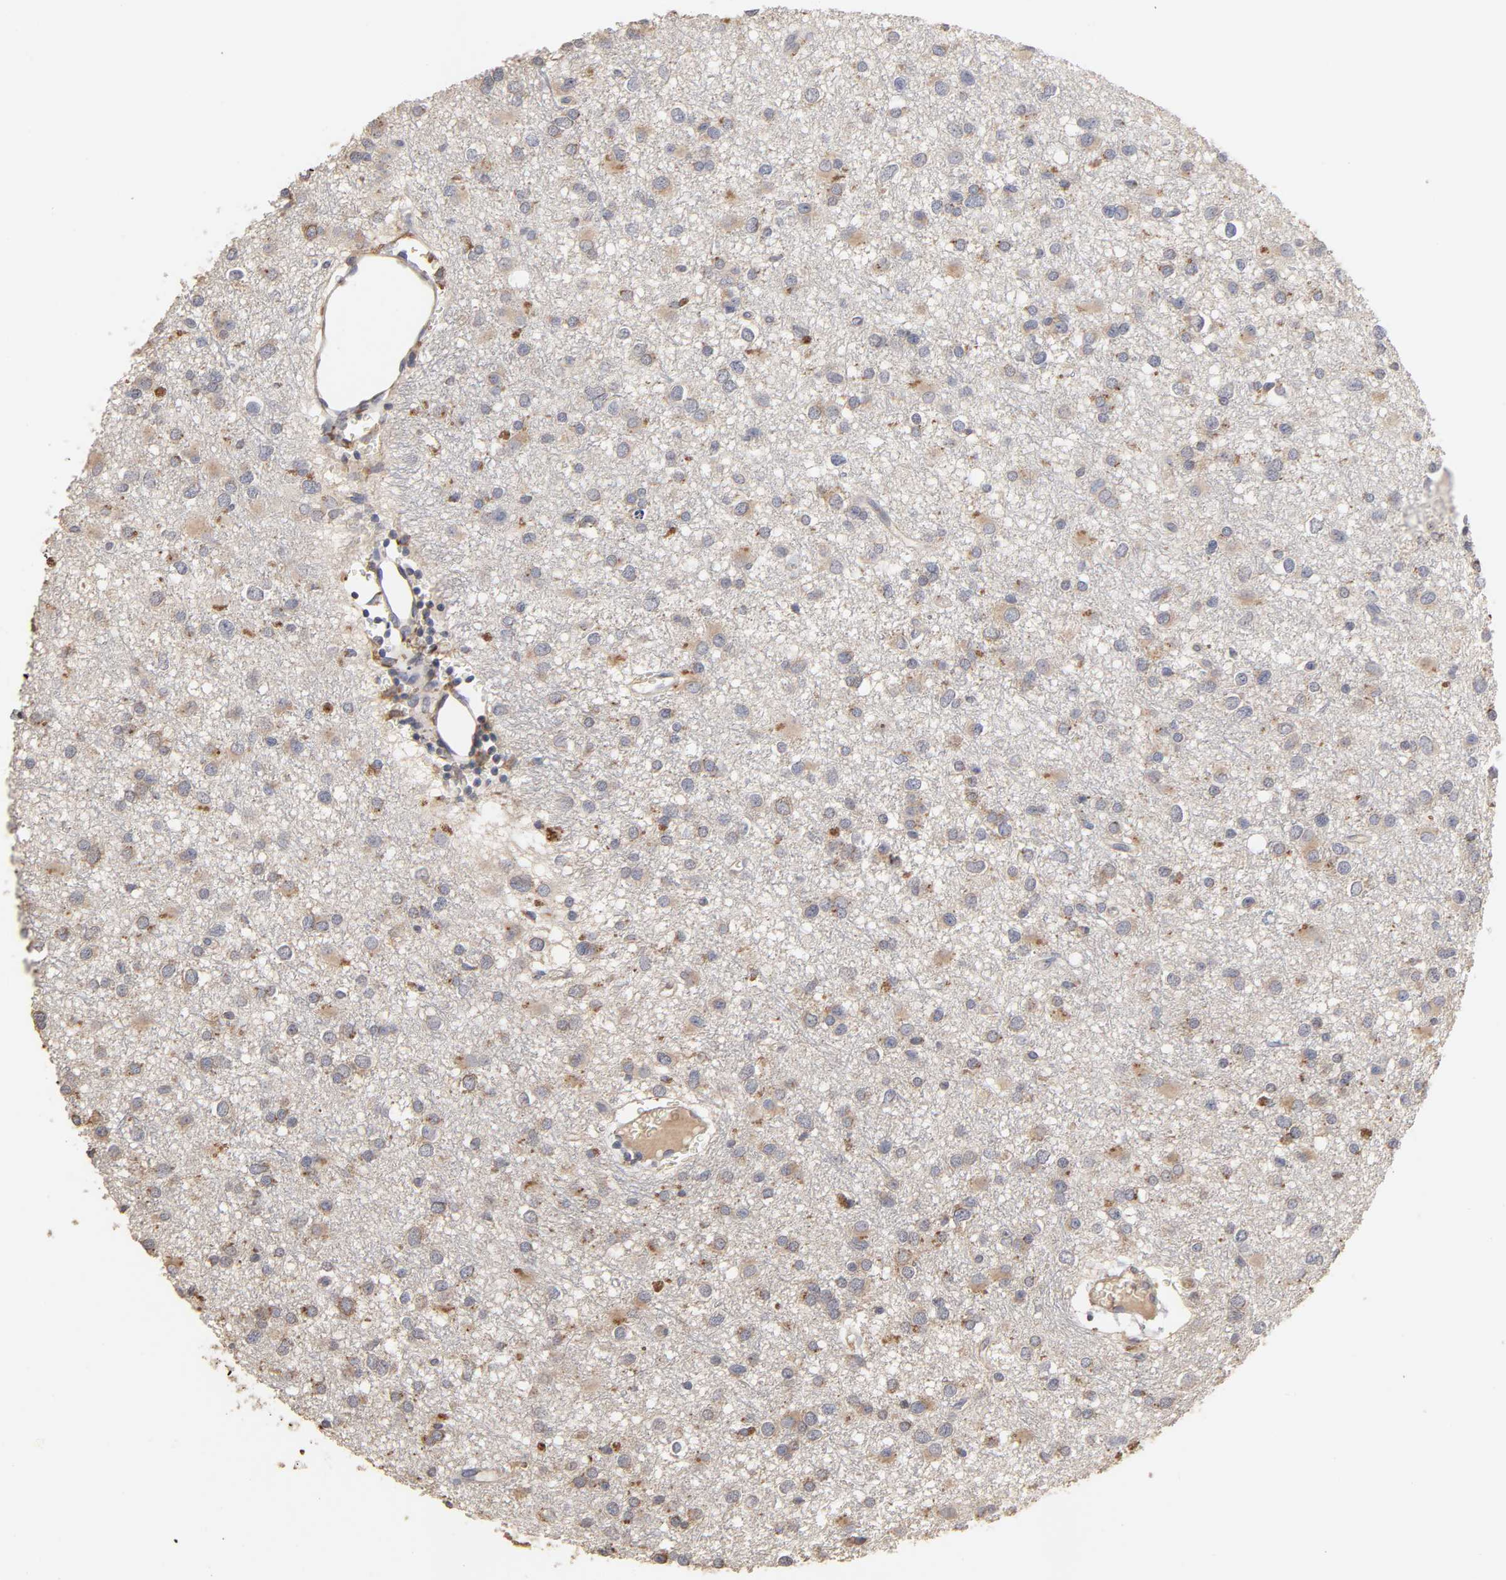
{"staining": {"intensity": "moderate", "quantity": "25%-75%", "location": "cytoplasmic/membranous"}, "tissue": "glioma", "cell_type": "Tumor cells", "image_type": "cancer", "snomed": [{"axis": "morphology", "description": "Glioma, malignant, Low grade"}, {"axis": "topography", "description": "Brain"}], "caption": "Protein analysis of glioma tissue reveals moderate cytoplasmic/membranous staining in about 25%-75% of tumor cells.", "gene": "EIF4G2", "patient": {"sex": "male", "age": 42}}